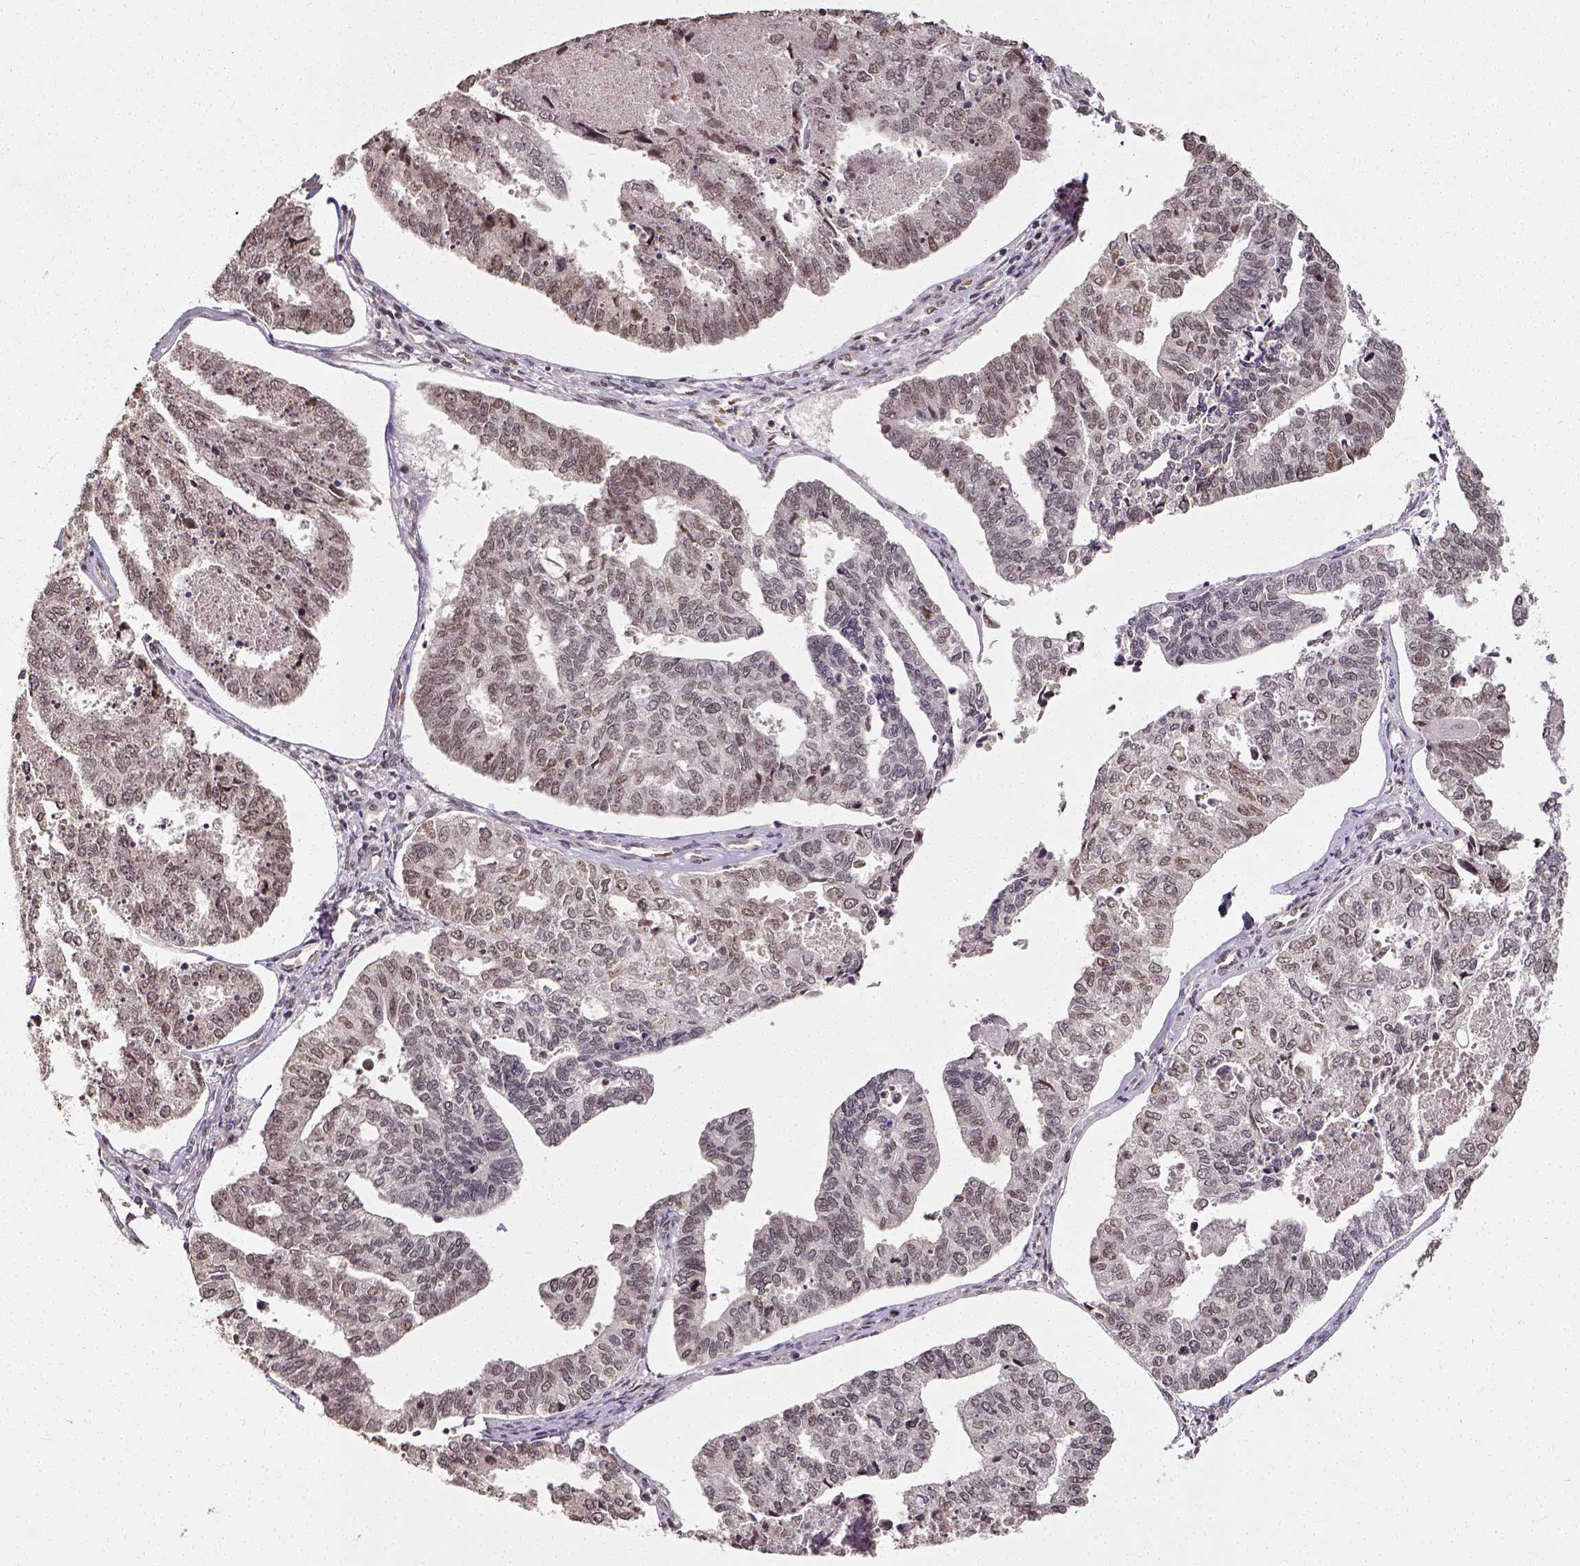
{"staining": {"intensity": "moderate", "quantity": "<25%", "location": "nuclear"}, "tissue": "endometrial cancer", "cell_type": "Tumor cells", "image_type": "cancer", "snomed": [{"axis": "morphology", "description": "Adenocarcinoma, NOS"}, {"axis": "topography", "description": "Endometrium"}], "caption": "The photomicrograph displays immunohistochemical staining of endometrial cancer (adenocarcinoma). There is moderate nuclear positivity is appreciated in about <25% of tumor cells.", "gene": "ATRX", "patient": {"sex": "female", "age": 73}}